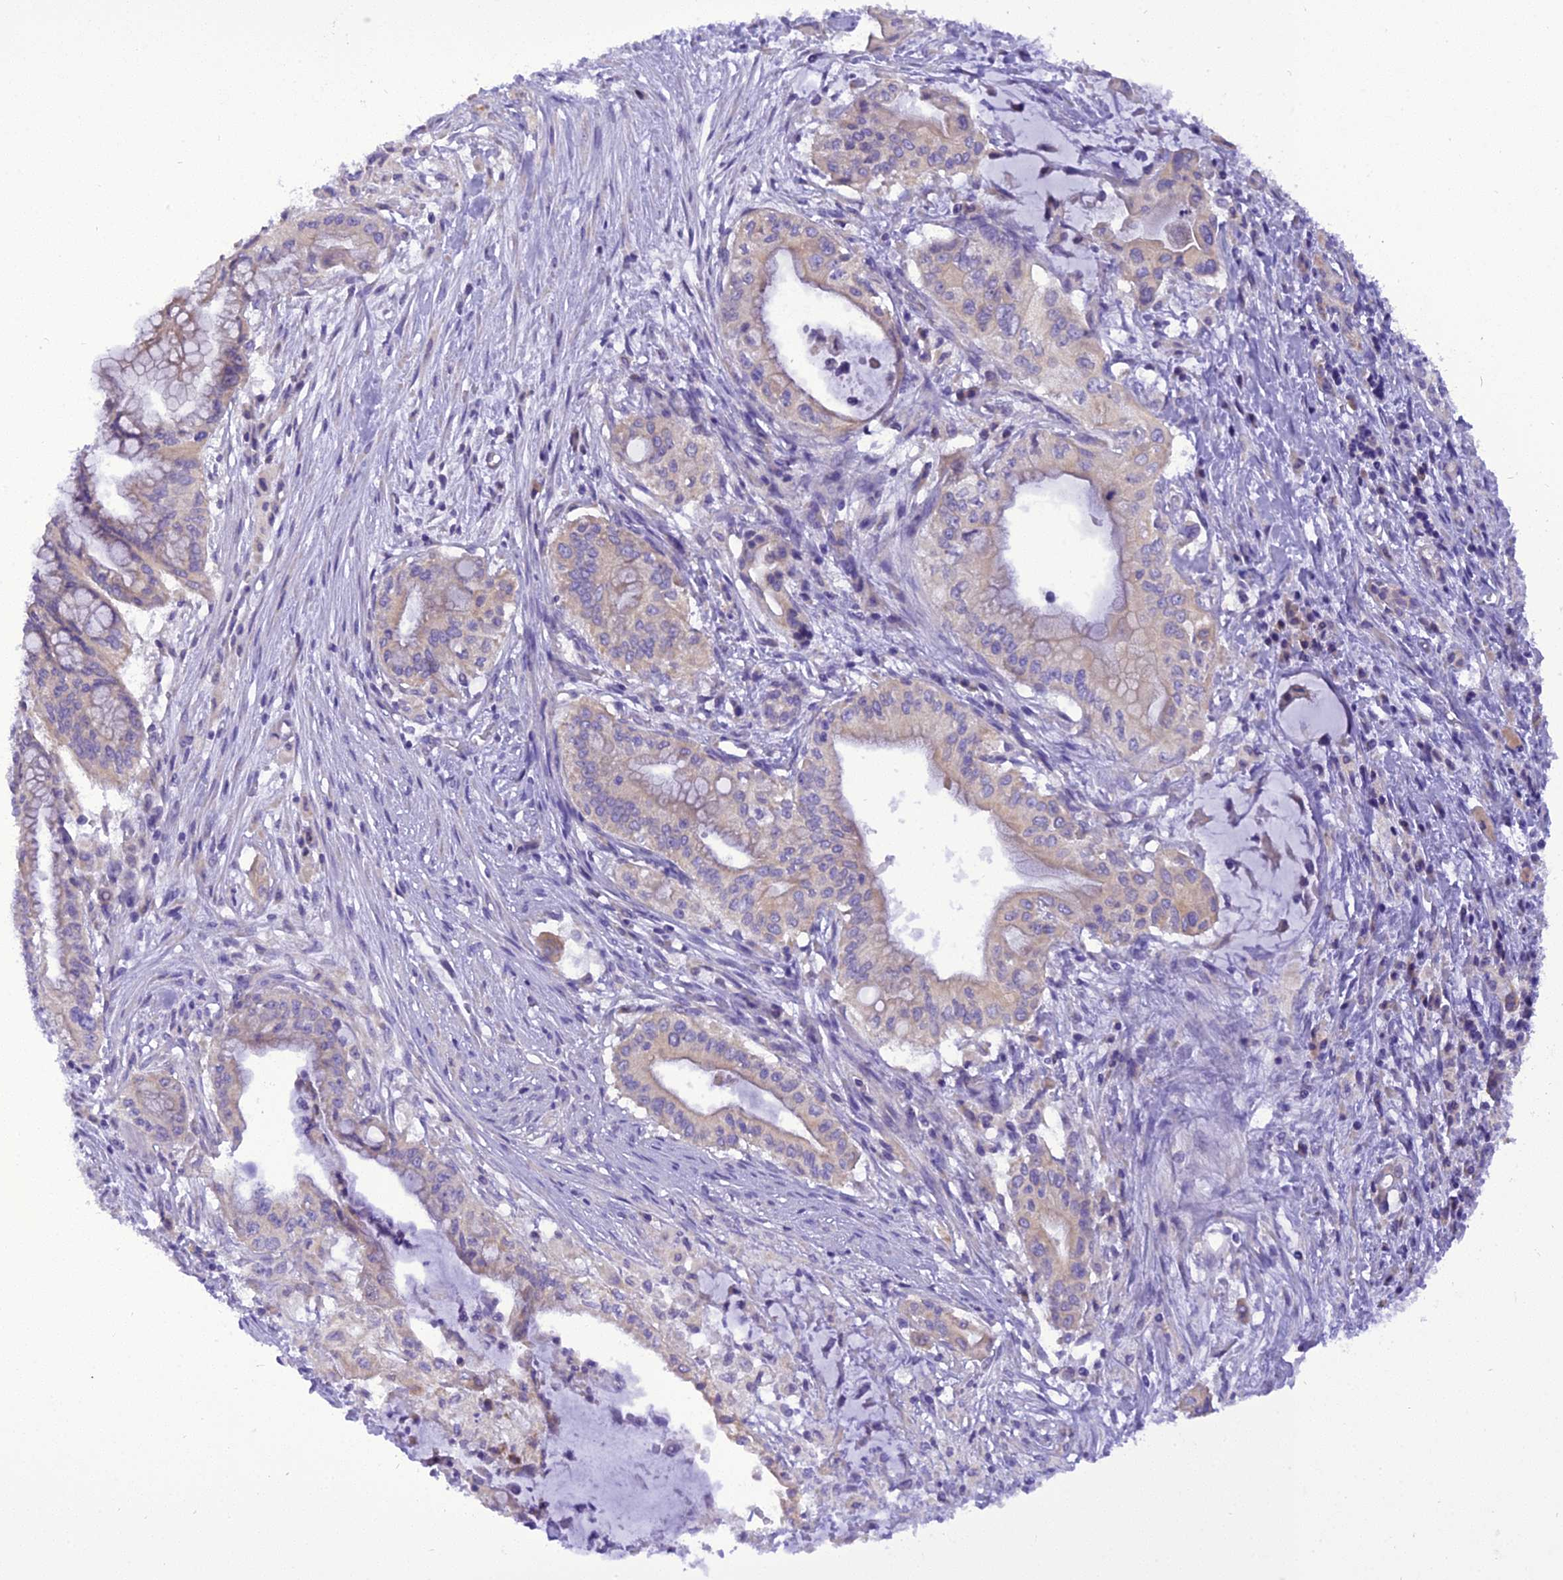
{"staining": {"intensity": "weak", "quantity": "<25%", "location": "cytoplasmic/membranous"}, "tissue": "pancreatic cancer", "cell_type": "Tumor cells", "image_type": "cancer", "snomed": [{"axis": "morphology", "description": "Adenocarcinoma, NOS"}, {"axis": "topography", "description": "Pancreas"}], "caption": "This histopathology image is of pancreatic cancer (adenocarcinoma) stained with immunohistochemistry to label a protein in brown with the nuclei are counter-stained blue. There is no expression in tumor cells. (DAB immunohistochemistry, high magnification).", "gene": "TRIM3", "patient": {"sex": "male", "age": 46}}